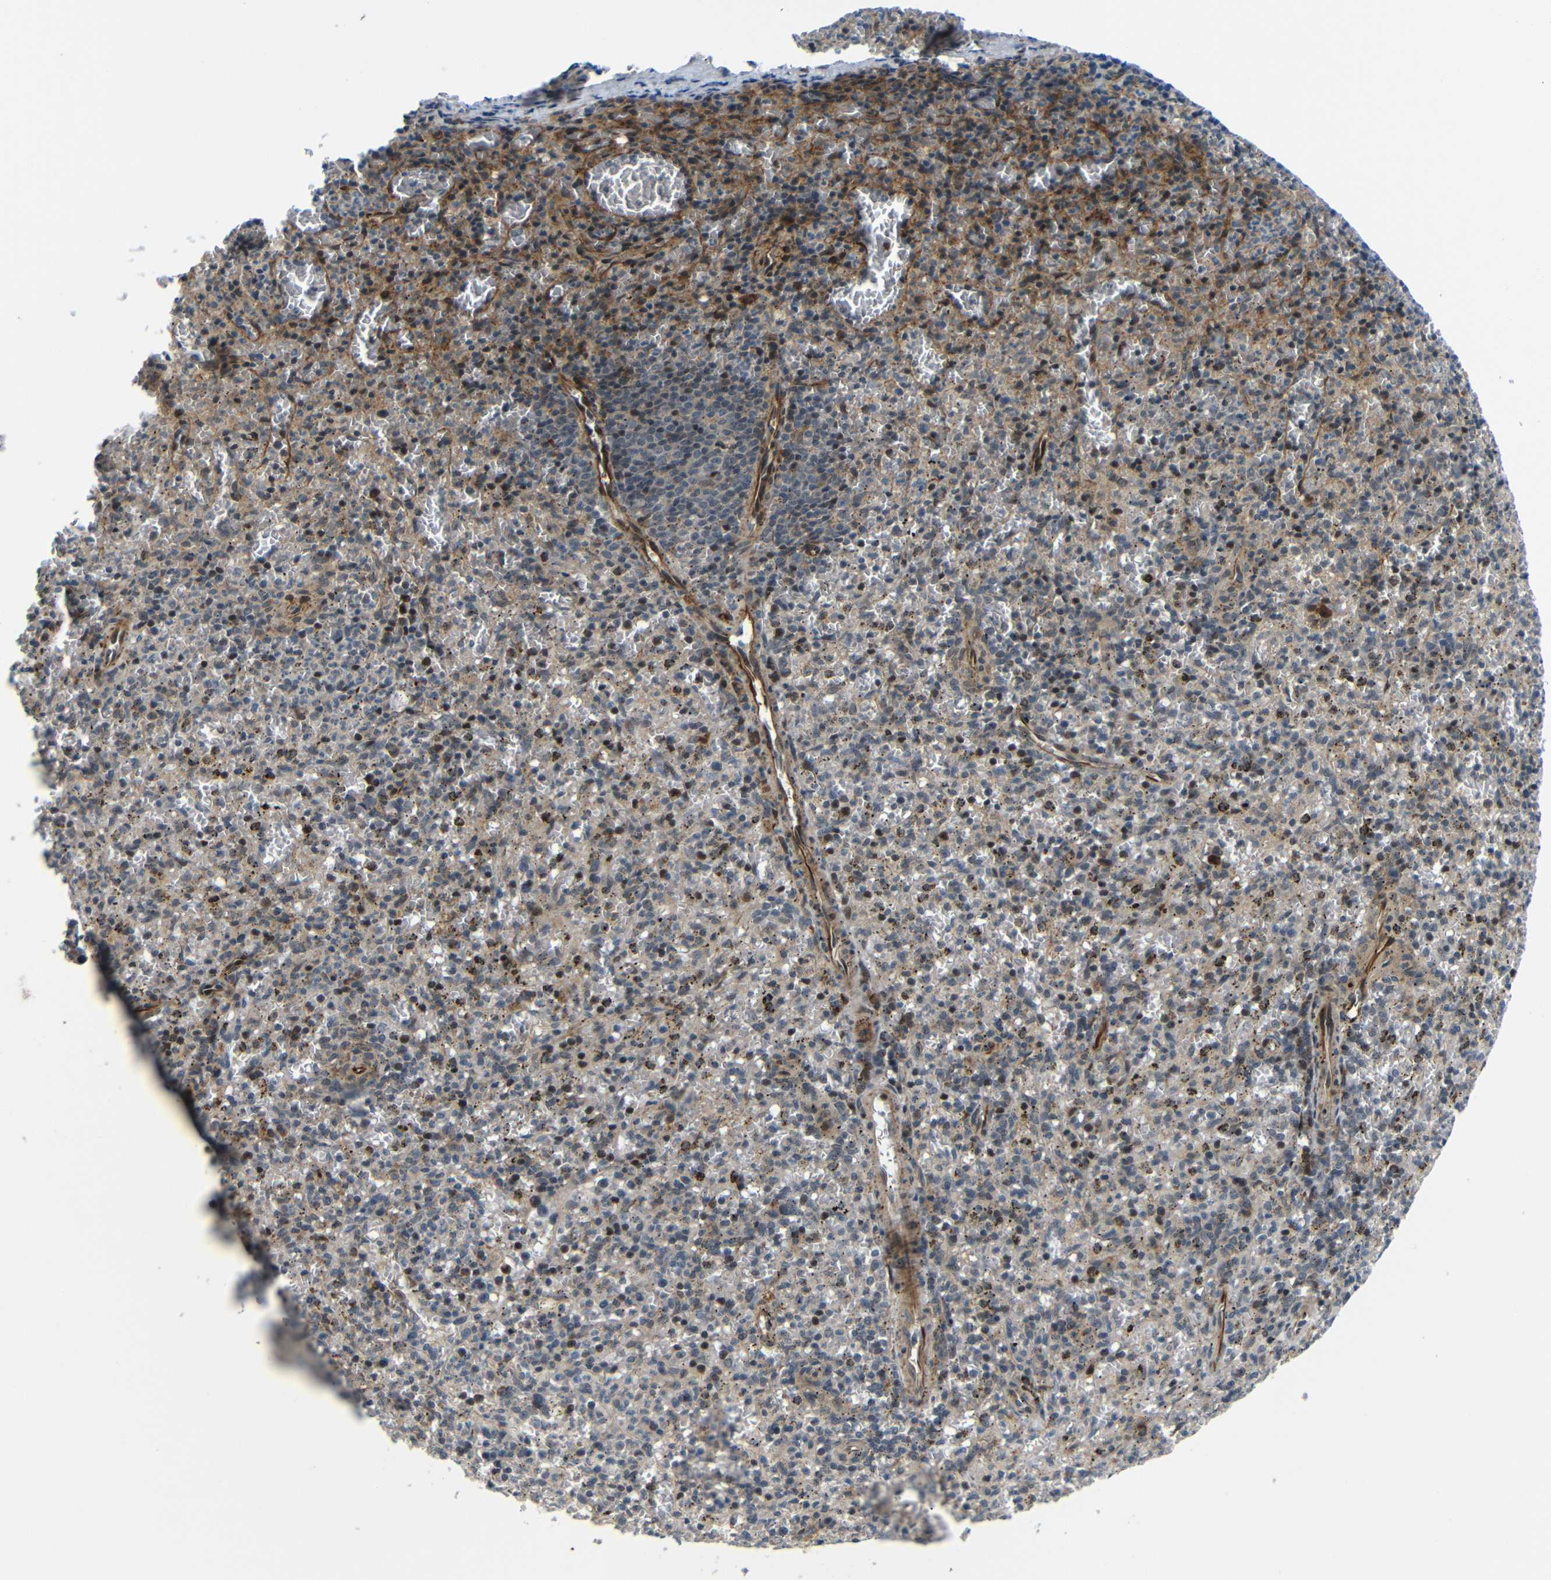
{"staining": {"intensity": "weak", "quantity": "25%-75%", "location": "cytoplasmic/membranous,nuclear"}, "tissue": "spleen", "cell_type": "Cells in red pulp", "image_type": "normal", "snomed": [{"axis": "morphology", "description": "Normal tissue, NOS"}, {"axis": "topography", "description": "Spleen"}], "caption": "Immunohistochemistry (IHC) of unremarkable spleen exhibits low levels of weak cytoplasmic/membranous,nuclear expression in about 25%-75% of cells in red pulp. (DAB = brown stain, brightfield microscopy at high magnification).", "gene": "SYDE1", "patient": {"sex": "male", "age": 72}}